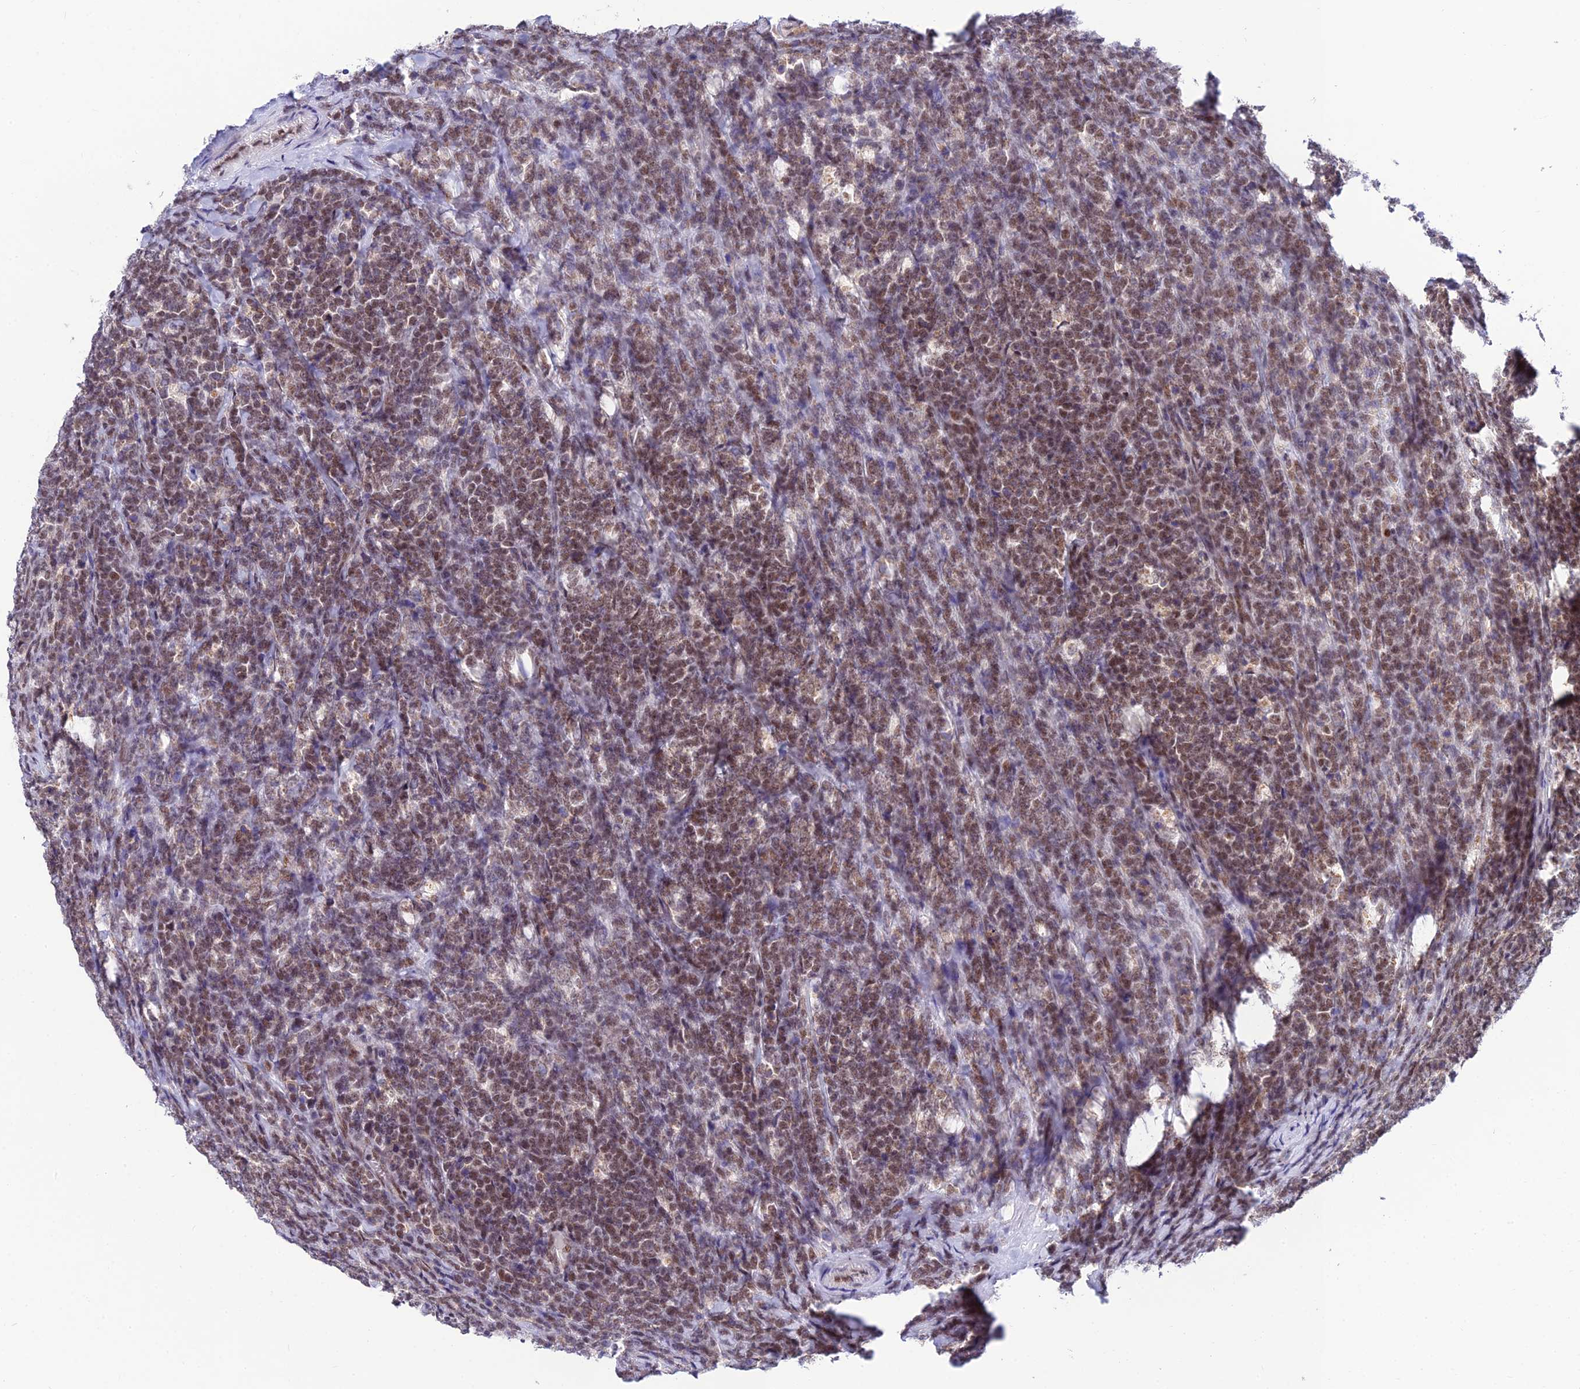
{"staining": {"intensity": "moderate", "quantity": "25%-75%", "location": "nuclear"}, "tissue": "lymphoma", "cell_type": "Tumor cells", "image_type": "cancer", "snomed": [{"axis": "morphology", "description": "Malignant lymphoma, non-Hodgkin's type, High grade"}, {"axis": "topography", "description": "Small intestine"}], "caption": "Immunohistochemistry histopathology image of neoplastic tissue: human high-grade malignant lymphoma, non-Hodgkin's type stained using IHC reveals medium levels of moderate protein expression localized specifically in the nuclear of tumor cells, appearing as a nuclear brown color.", "gene": "C2orf49", "patient": {"sex": "male", "age": 8}}